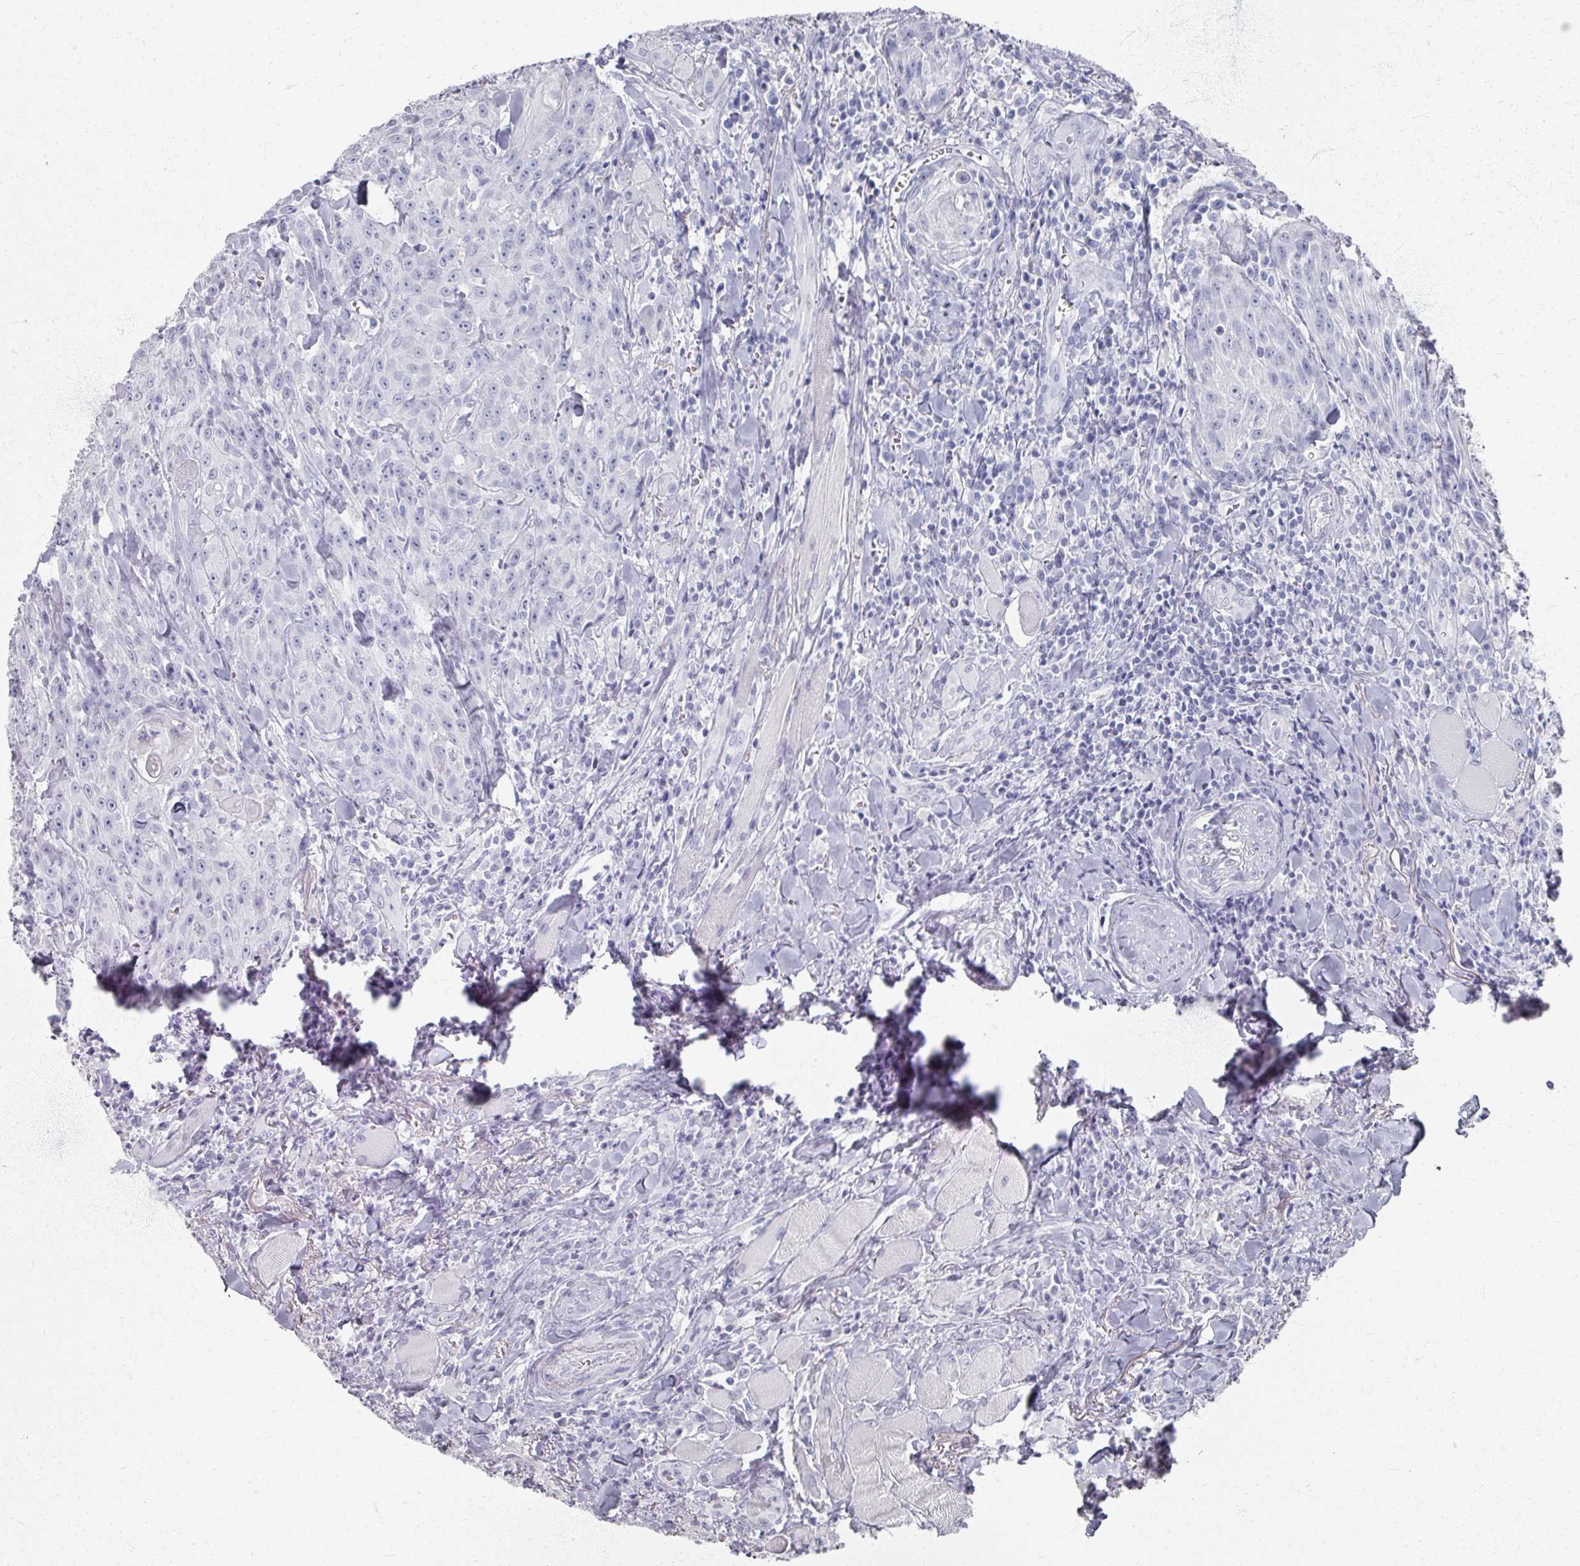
{"staining": {"intensity": "negative", "quantity": "none", "location": "none"}, "tissue": "head and neck cancer", "cell_type": "Tumor cells", "image_type": "cancer", "snomed": [{"axis": "morphology", "description": "Normal tissue, NOS"}, {"axis": "morphology", "description": "Squamous cell carcinoma, NOS"}, {"axis": "topography", "description": "Oral tissue"}, {"axis": "topography", "description": "Head-Neck"}], "caption": "IHC photomicrograph of neoplastic tissue: human head and neck cancer (squamous cell carcinoma) stained with DAB reveals no significant protein expression in tumor cells. (DAB (3,3'-diaminobenzidine) immunohistochemistry visualized using brightfield microscopy, high magnification).", "gene": "PSKH1", "patient": {"sex": "female", "age": 70}}